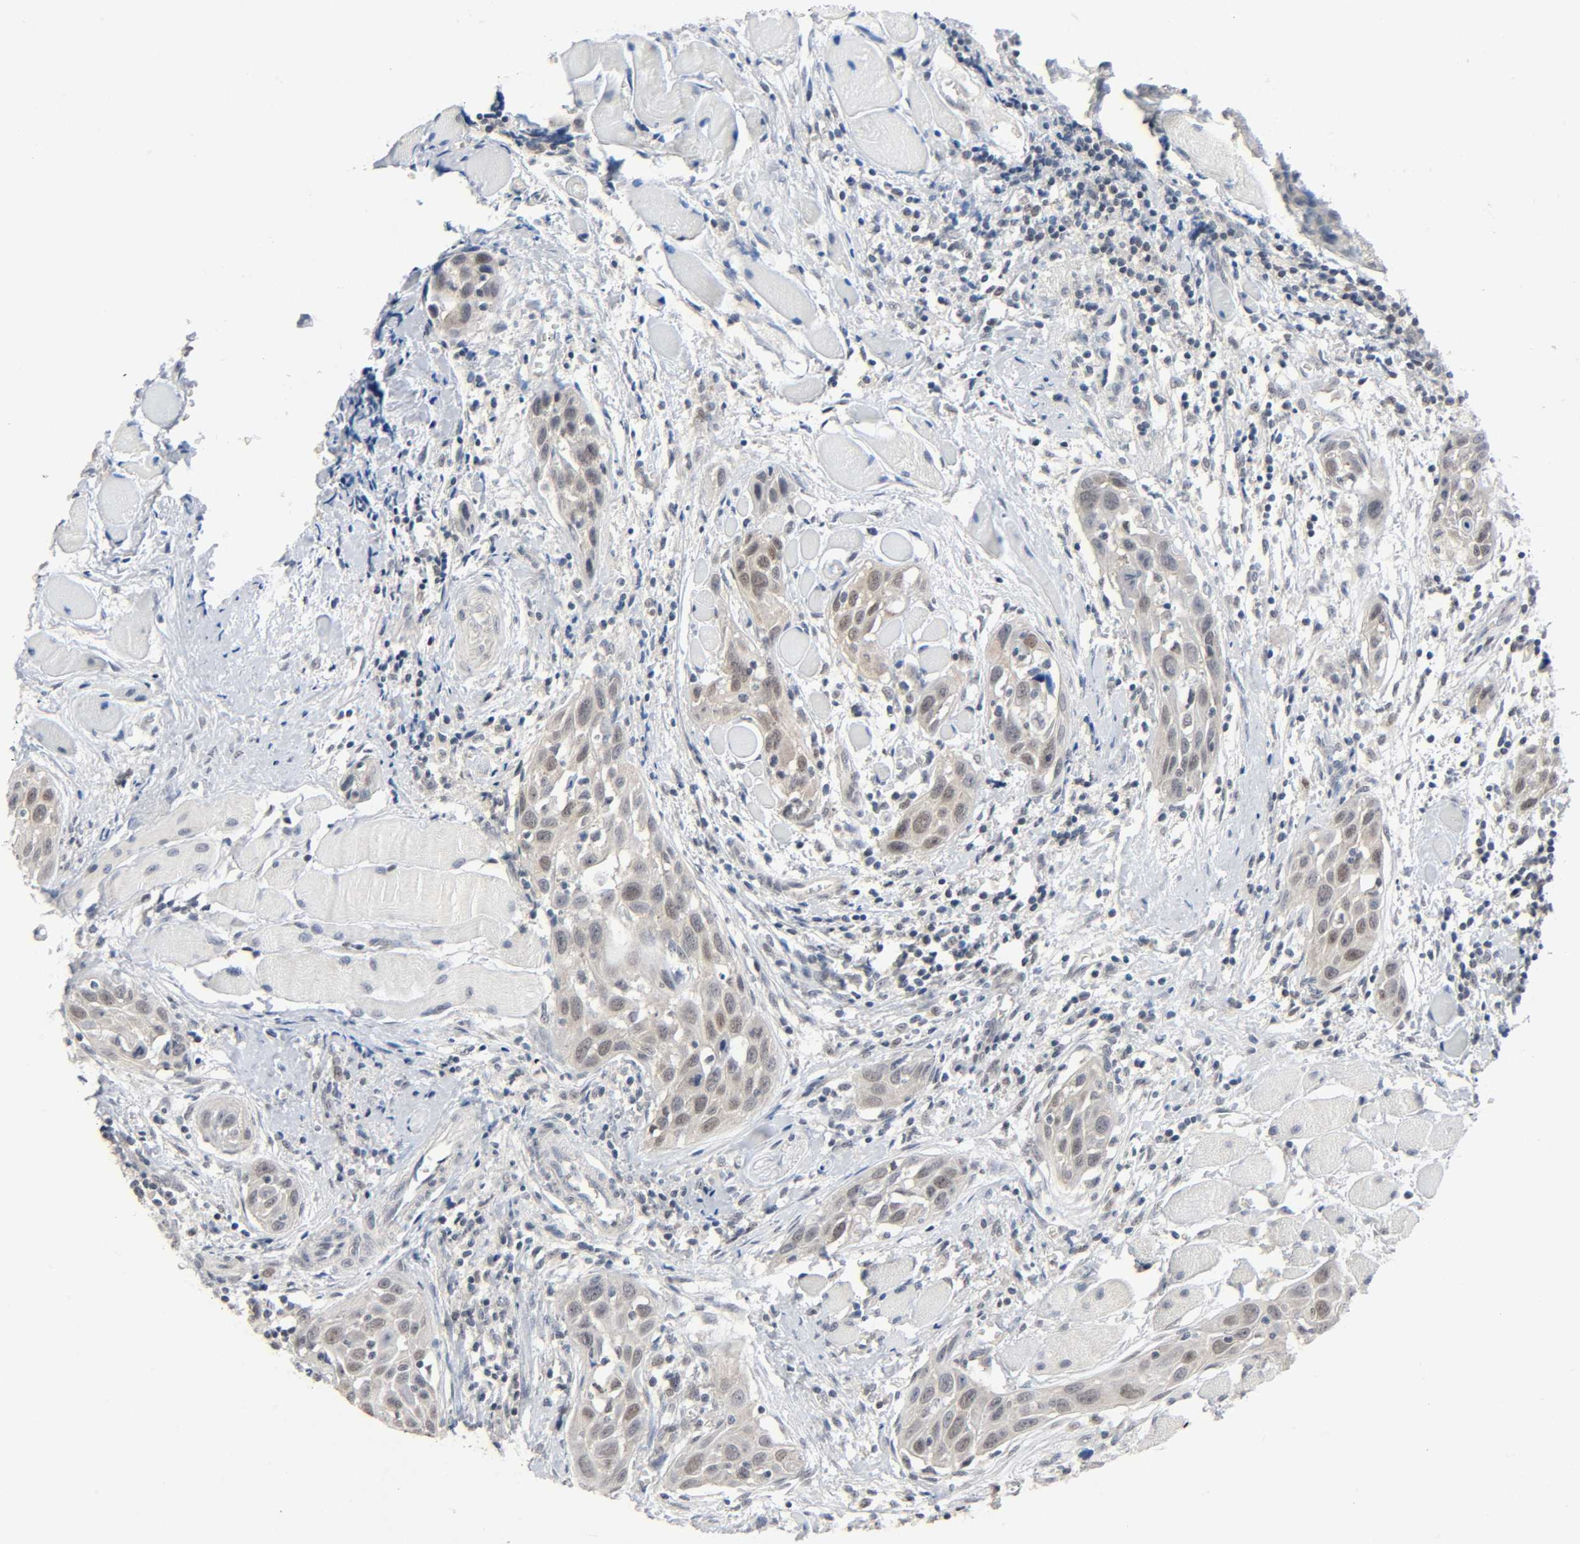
{"staining": {"intensity": "weak", "quantity": "25%-75%", "location": "cytoplasmic/membranous,nuclear"}, "tissue": "head and neck cancer", "cell_type": "Tumor cells", "image_type": "cancer", "snomed": [{"axis": "morphology", "description": "Squamous cell carcinoma, NOS"}, {"axis": "topography", "description": "Oral tissue"}, {"axis": "topography", "description": "Head-Neck"}], "caption": "Brown immunohistochemical staining in head and neck cancer exhibits weak cytoplasmic/membranous and nuclear staining in about 25%-75% of tumor cells. The staining was performed using DAB (3,3'-diaminobenzidine) to visualize the protein expression in brown, while the nuclei were stained in blue with hematoxylin (Magnification: 20x).", "gene": "MAPKAPK5", "patient": {"sex": "female", "age": 50}}